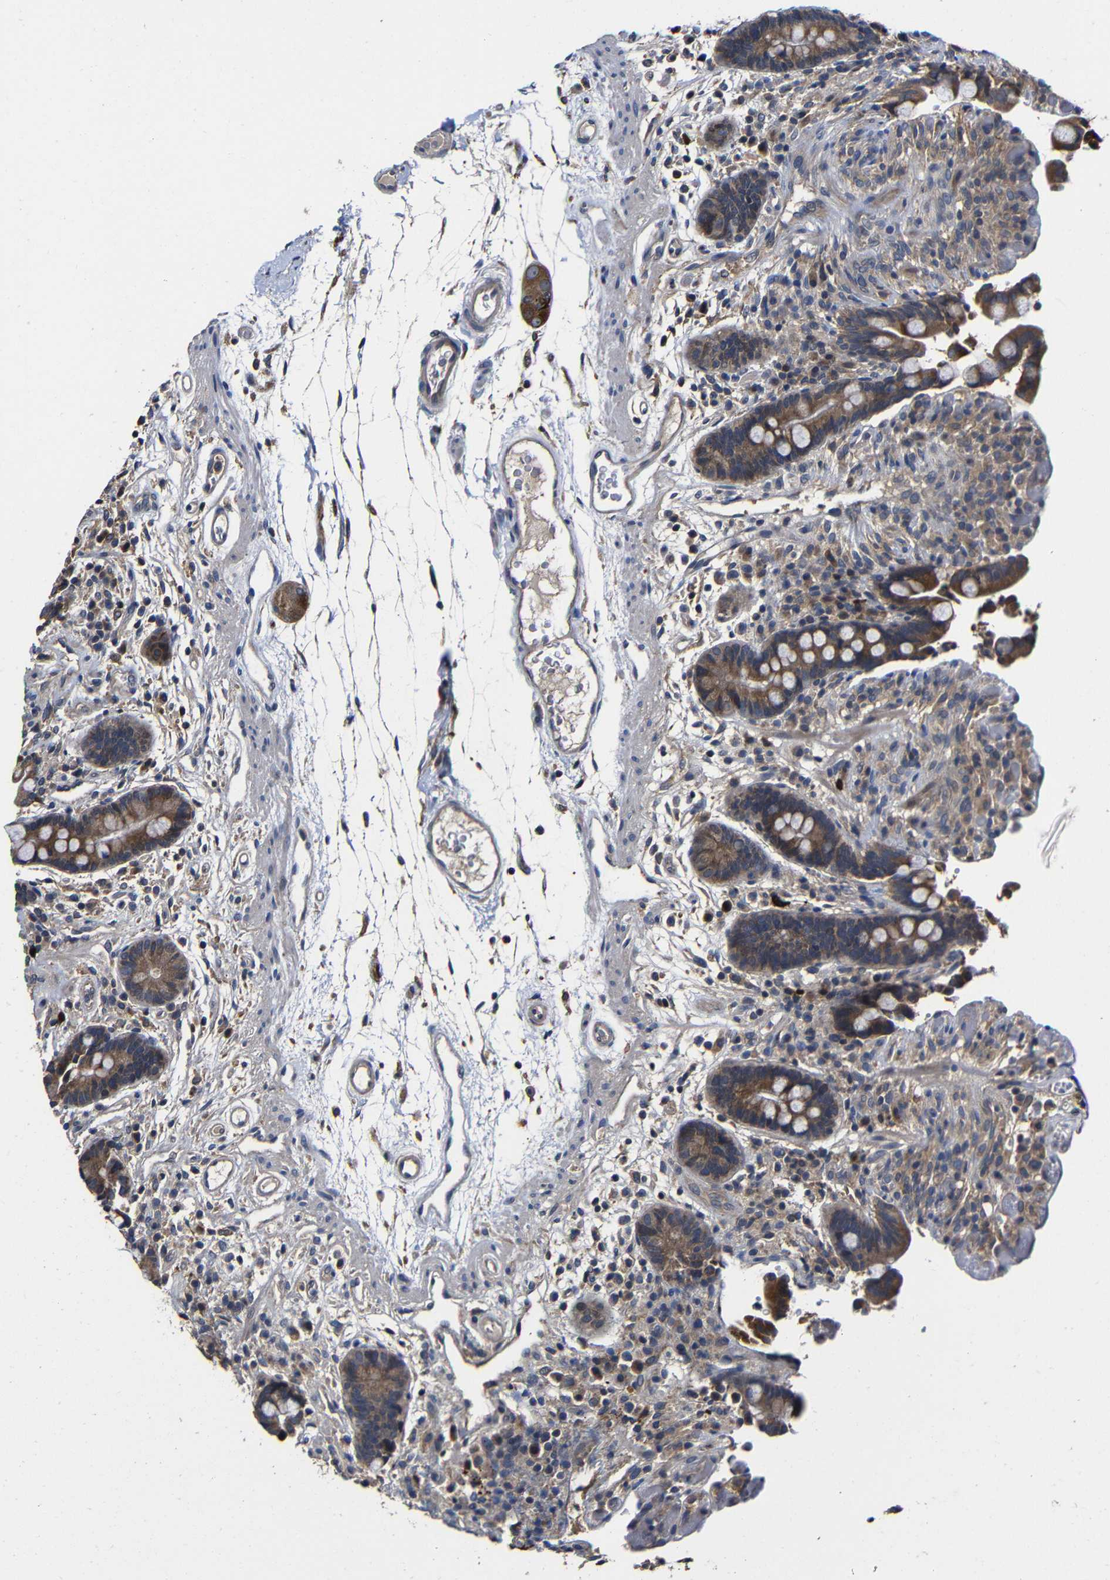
{"staining": {"intensity": "moderate", "quantity": "25%-75%", "location": "cytoplasmic/membranous"}, "tissue": "colon", "cell_type": "Endothelial cells", "image_type": "normal", "snomed": [{"axis": "morphology", "description": "Normal tissue, NOS"}, {"axis": "topography", "description": "Colon"}], "caption": "Colon stained with a brown dye shows moderate cytoplasmic/membranous positive expression in approximately 25%-75% of endothelial cells.", "gene": "LPAR5", "patient": {"sex": "male", "age": 73}}